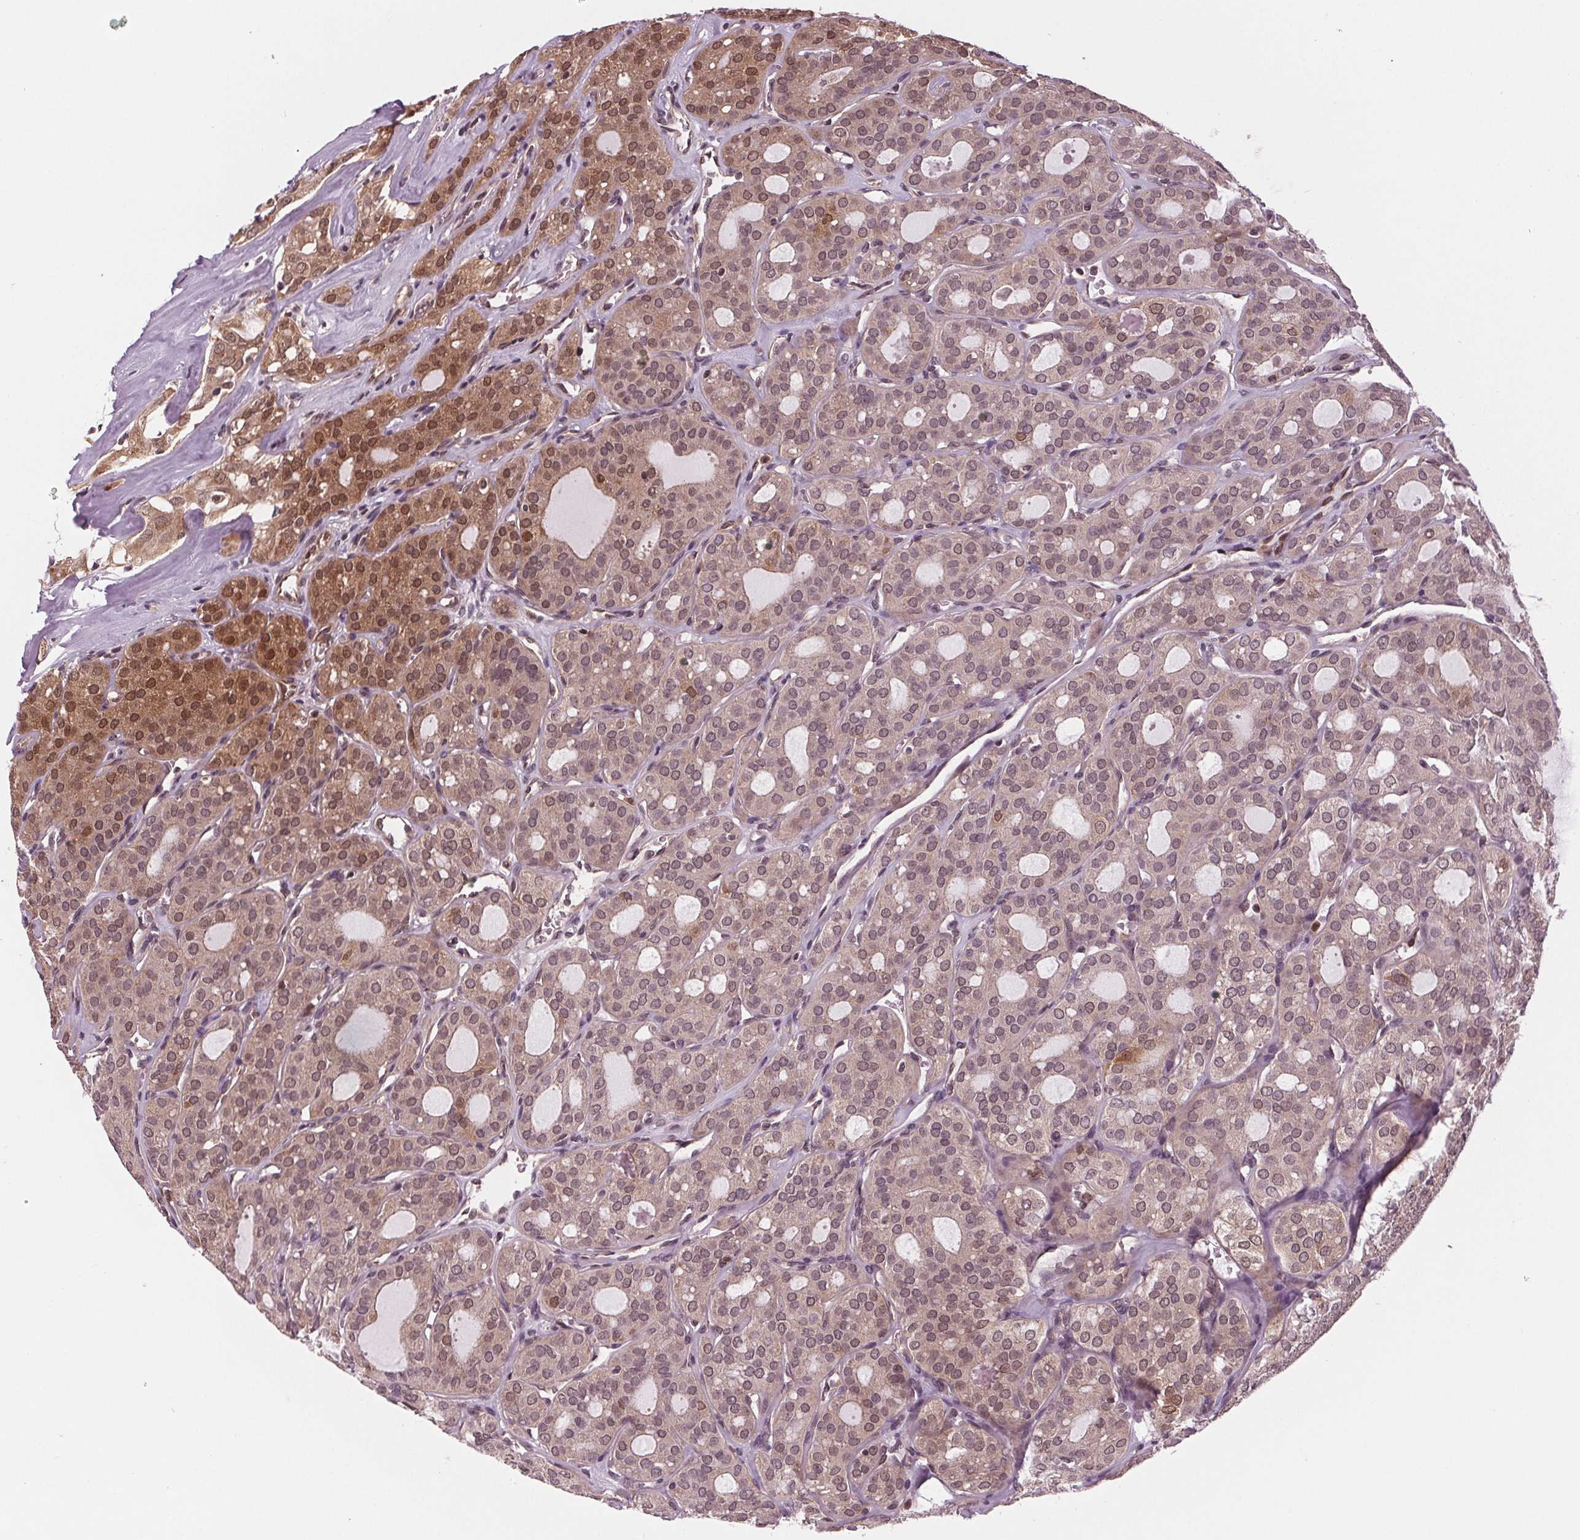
{"staining": {"intensity": "moderate", "quantity": "<25%", "location": "cytoplasmic/membranous,nuclear"}, "tissue": "thyroid cancer", "cell_type": "Tumor cells", "image_type": "cancer", "snomed": [{"axis": "morphology", "description": "Follicular adenoma carcinoma, NOS"}, {"axis": "topography", "description": "Thyroid gland"}], "caption": "Human thyroid cancer stained for a protein (brown) demonstrates moderate cytoplasmic/membranous and nuclear positive staining in about <25% of tumor cells.", "gene": "STAT3", "patient": {"sex": "male", "age": 75}}